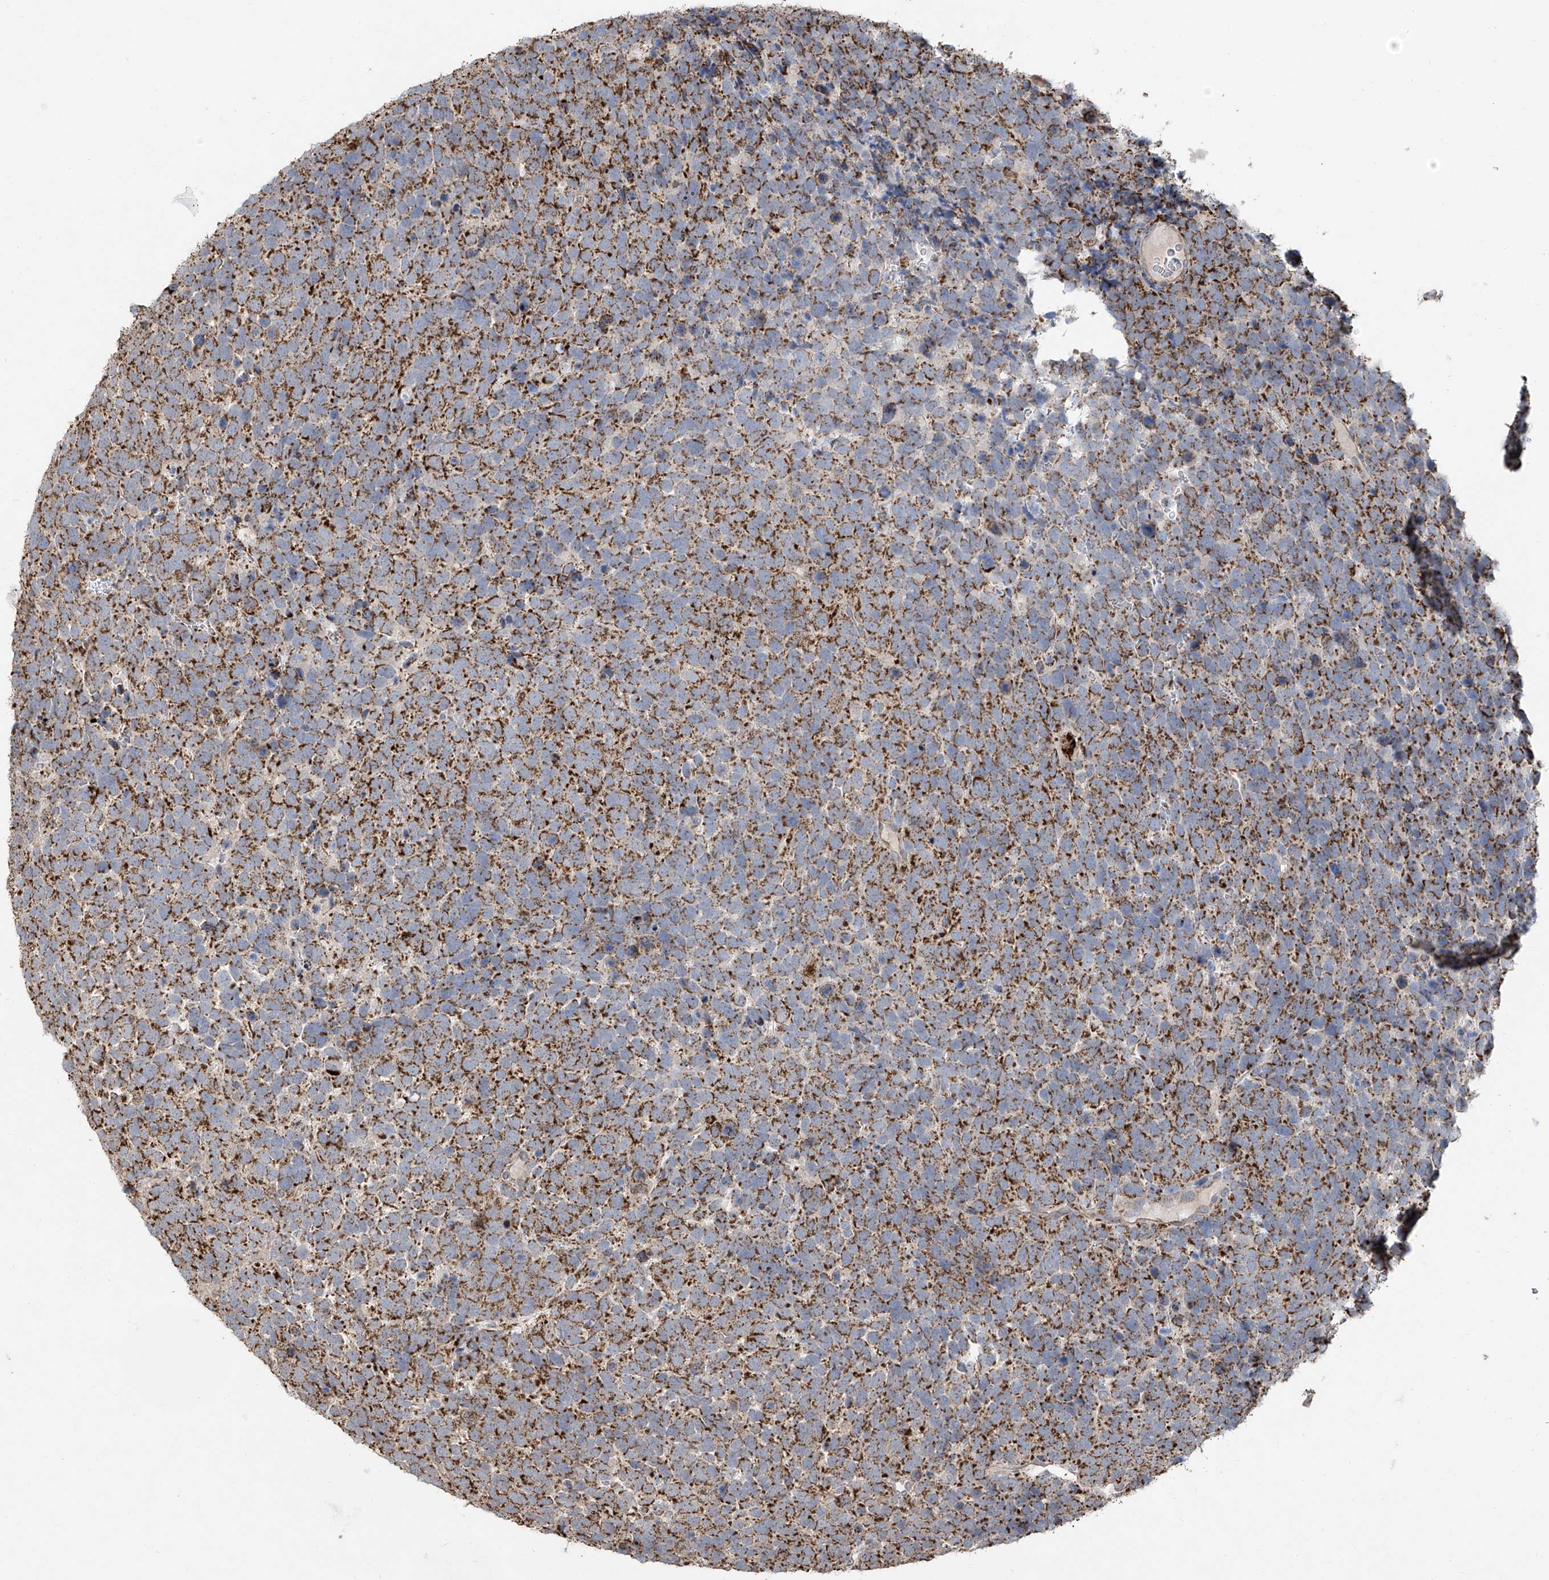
{"staining": {"intensity": "strong", "quantity": ">75%", "location": "cytoplasmic/membranous"}, "tissue": "urothelial cancer", "cell_type": "Tumor cells", "image_type": "cancer", "snomed": [{"axis": "morphology", "description": "Urothelial carcinoma, High grade"}, {"axis": "topography", "description": "Urinary bladder"}], "caption": "There is high levels of strong cytoplasmic/membranous positivity in tumor cells of urothelial cancer, as demonstrated by immunohistochemical staining (brown color).", "gene": "UQCC1", "patient": {"sex": "female", "age": 82}}